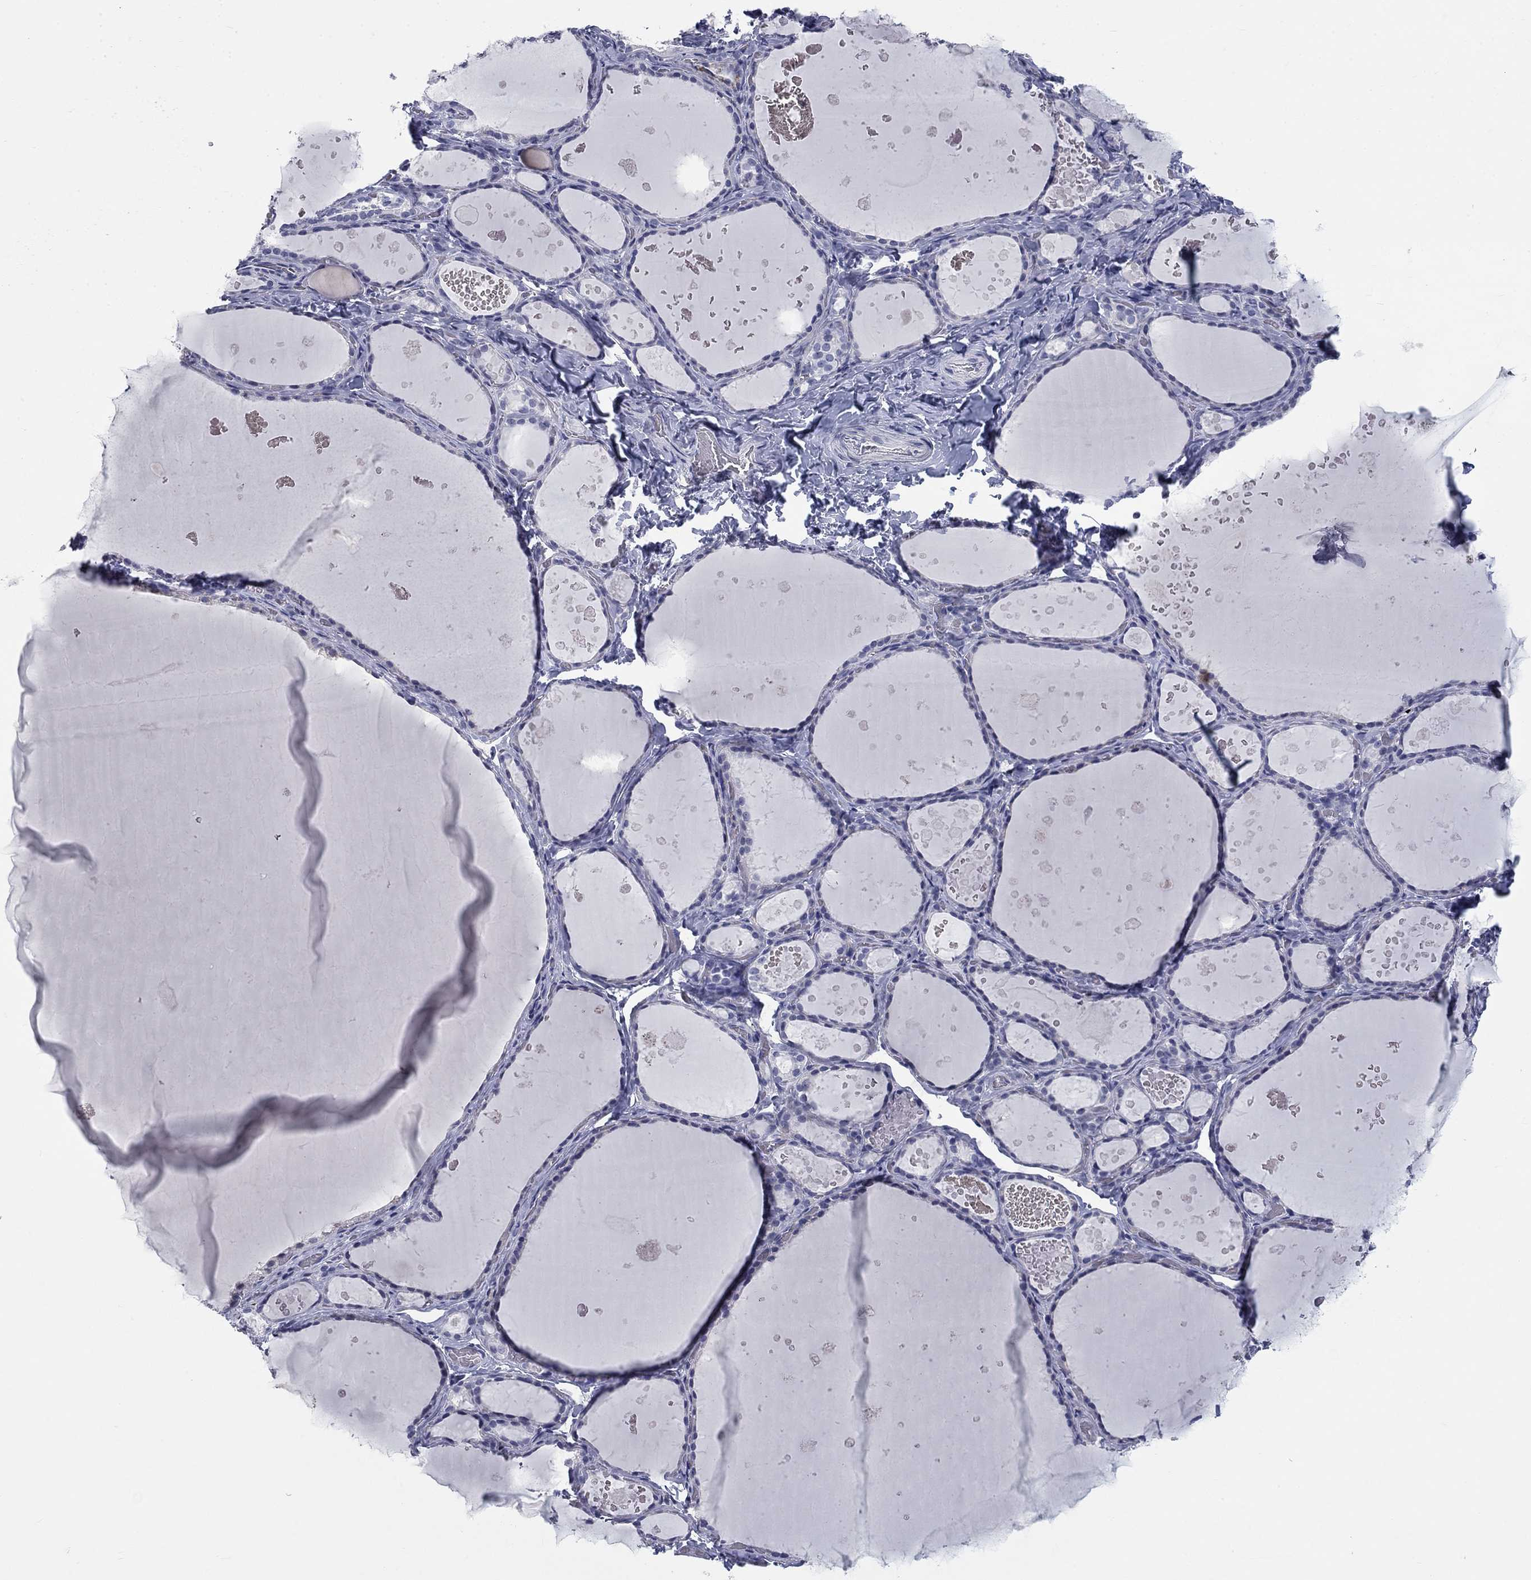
{"staining": {"intensity": "negative", "quantity": "none", "location": "none"}, "tissue": "thyroid gland", "cell_type": "Glandular cells", "image_type": "normal", "snomed": [{"axis": "morphology", "description": "Normal tissue, NOS"}, {"axis": "topography", "description": "Thyroid gland"}], "caption": "Immunohistochemistry histopathology image of unremarkable thyroid gland: thyroid gland stained with DAB (3,3'-diaminobenzidine) demonstrates no significant protein positivity in glandular cells. The staining was performed using DAB (3,3'-diaminobenzidine) to visualize the protein expression in brown, while the nuclei were stained in blue with hematoxylin (Magnification: 20x).", "gene": "ELAVL4", "patient": {"sex": "female", "age": 56}}